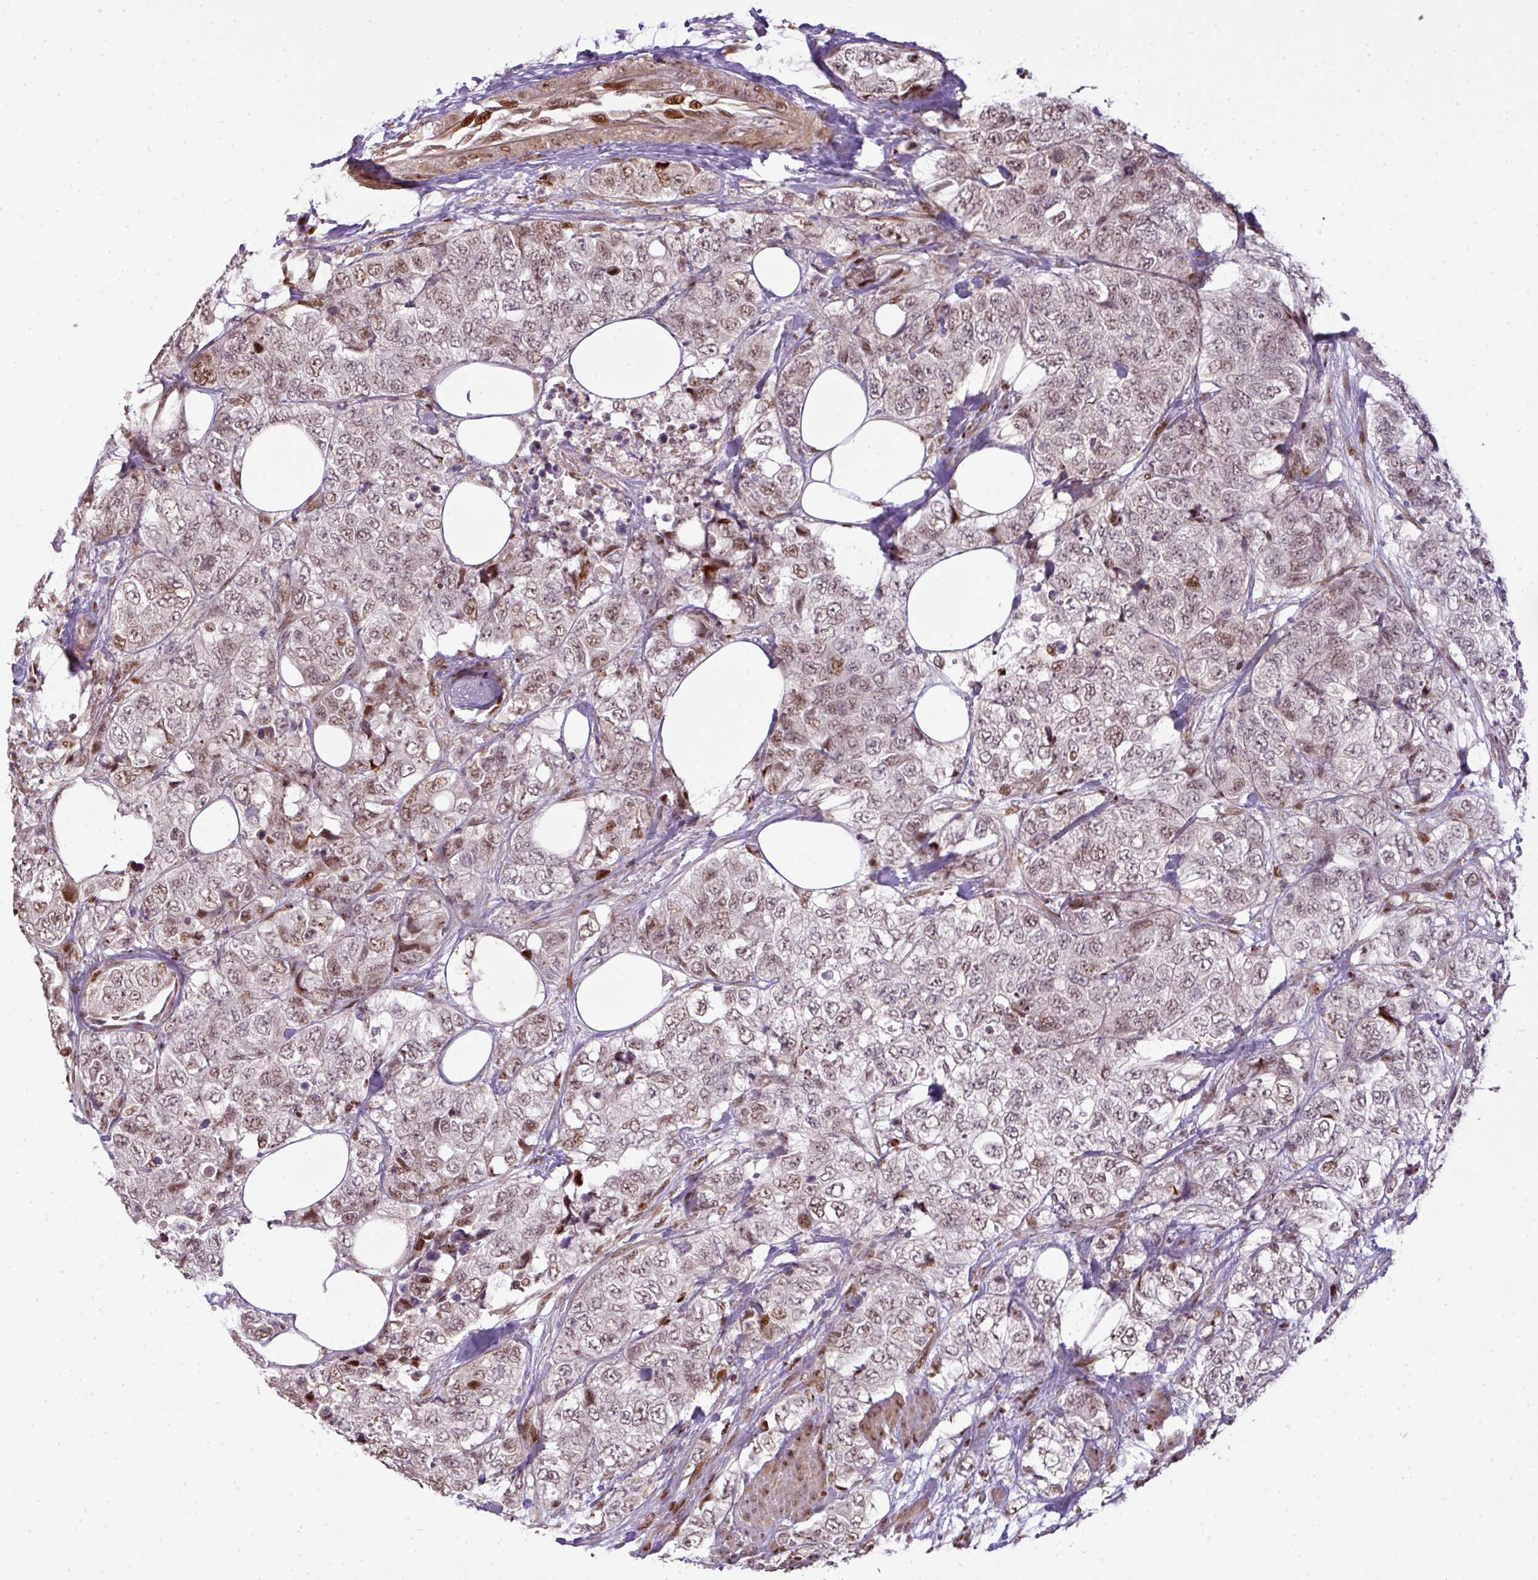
{"staining": {"intensity": "moderate", "quantity": ">75%", "location": "nuclear"}, "tissue": "urothelial cancer", "cell_type": "Tumor cells", "image_type": "cancer", "snomed": [{"axis": "morphology", "description": "Urothelial carcinoma, High grade"}, {"axis": "topography", "description": "Urinary bladder"}], "caption": "Protein staining of high-grade urothelial carcinoma tissue exhibits moderate nuclear positivity in about >75% of tumor cells.", "gene": "MYSM1", "patient": {"sex": "female", "age": 78}}